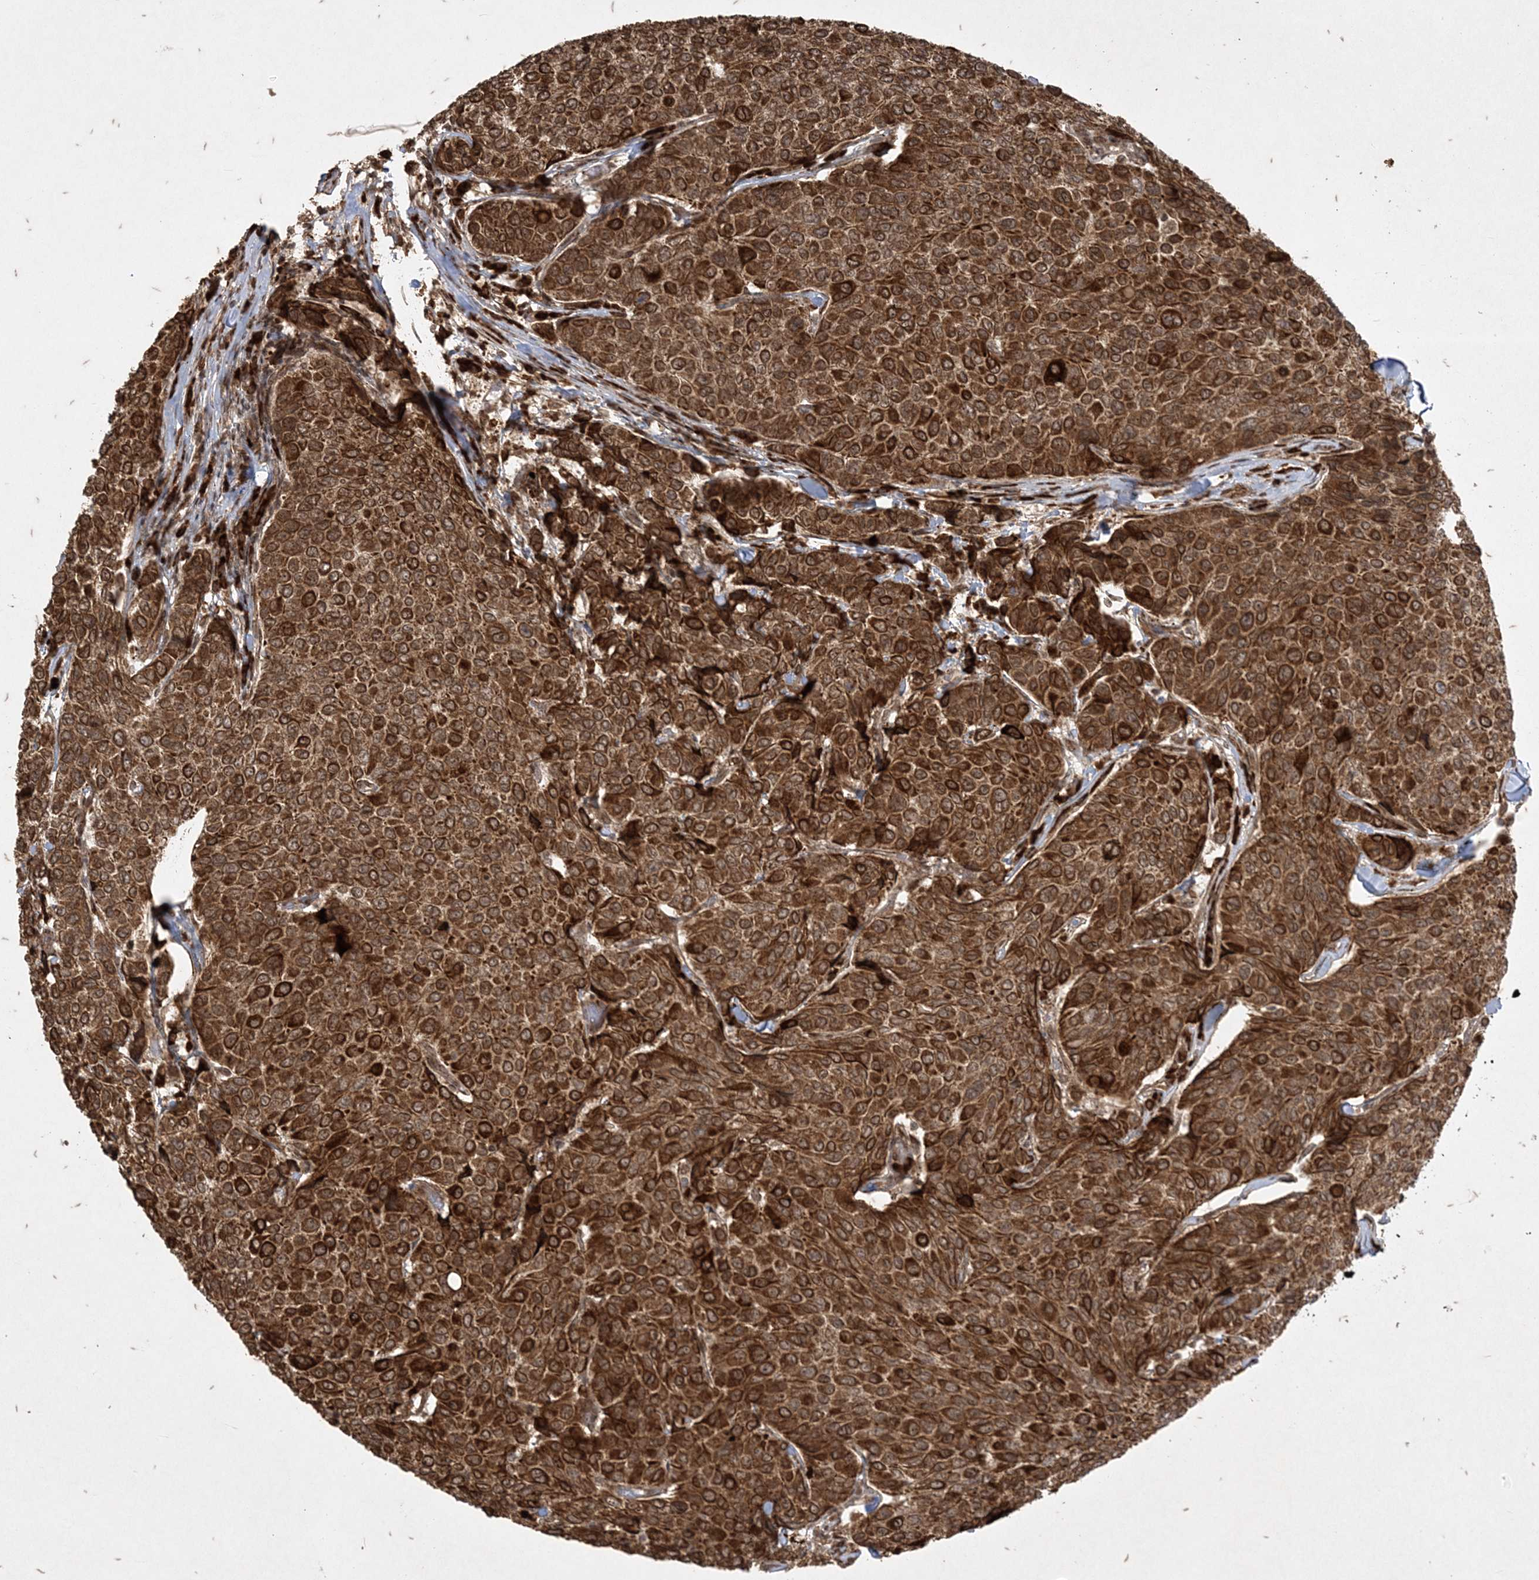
{"staining": {"intensity": "strong", "quantity": ">75%", "location": "cytoplasmic/membranous"}, "tissue": "breast cancer", "cell_type": "Tumor cells", "image_type": "cancer", "snomed": [{"axis": "morphology", "description": "Duct carcinoma"}, {"axis": "topography", "description": "Breast"}], "caption": "This histopathology image shows IHC staining of breast intraductal carcinoma, with high strong cytoplasmic/membranous staining in about >75% of tumor cells.", "gene": "RRAS", "patient": {"sex": "female", "age": 55}}